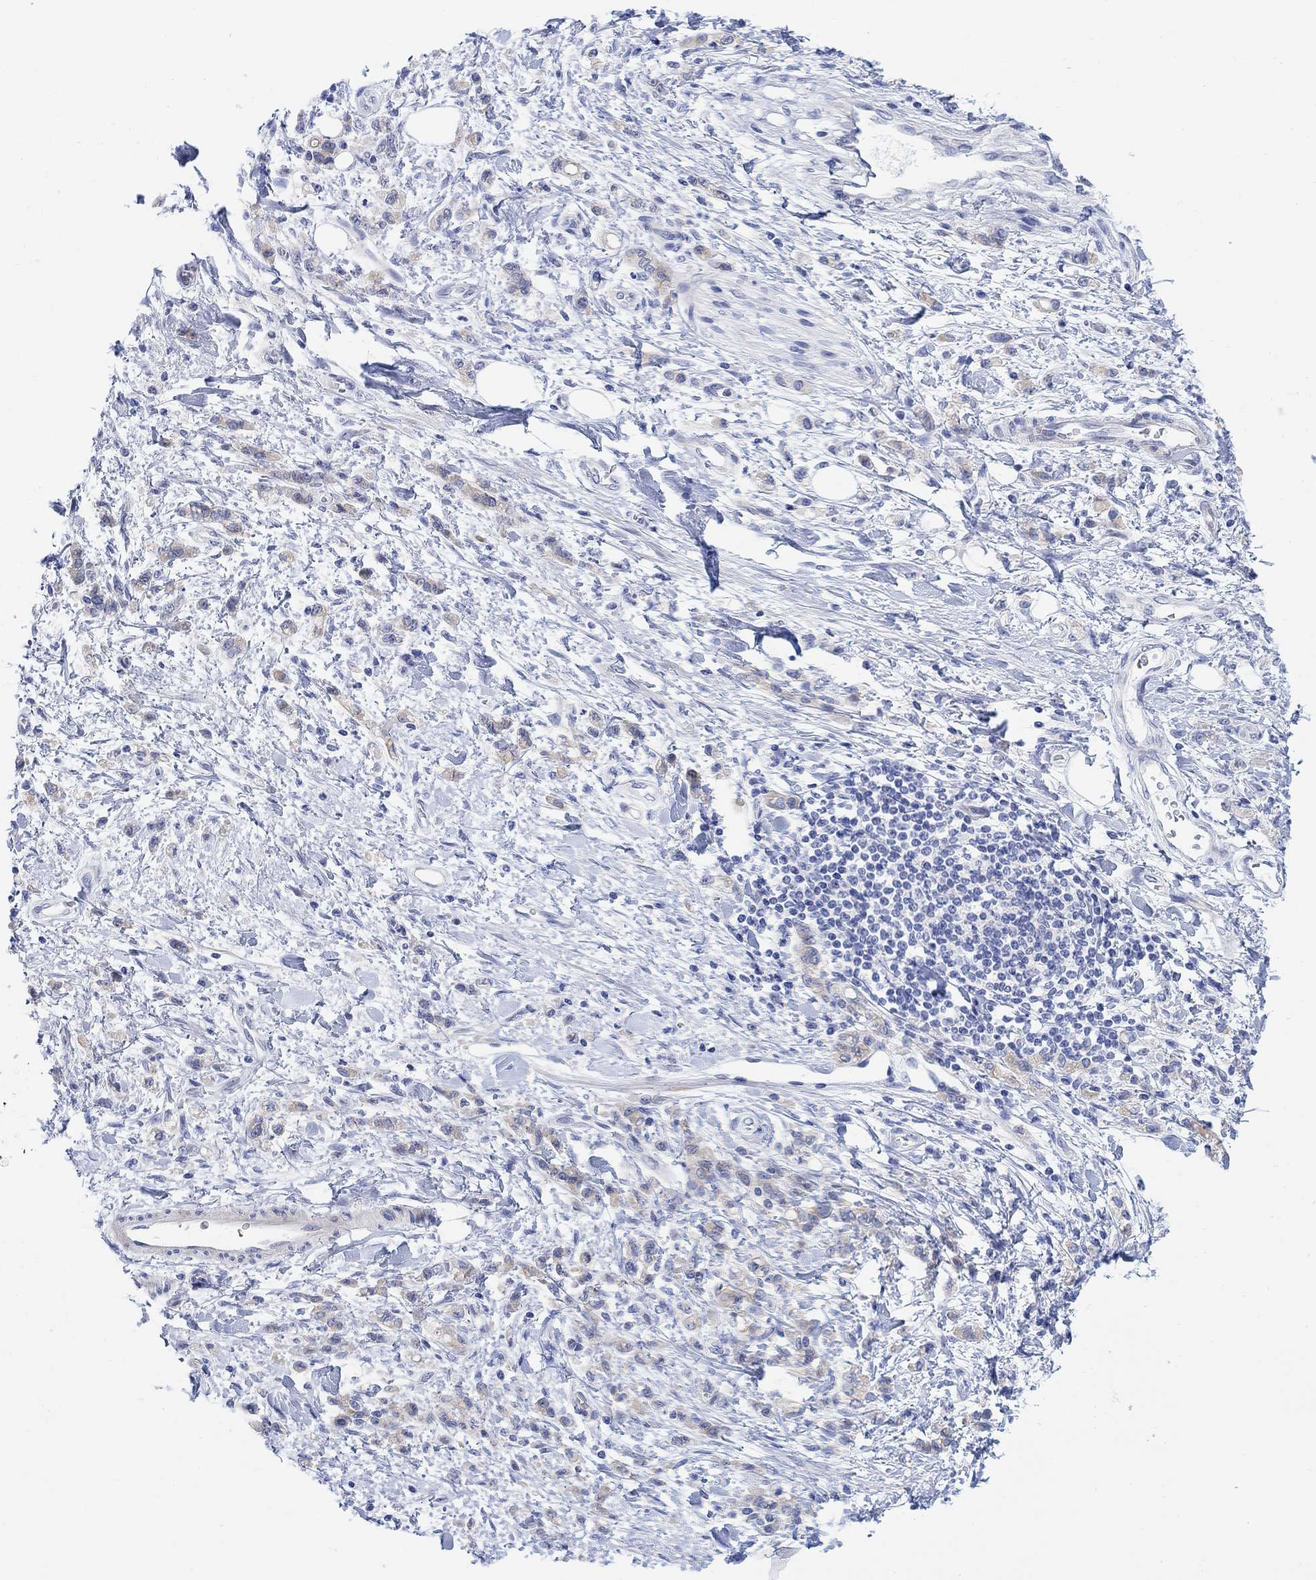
{"staining": {"intensity": "weak", "quantity": "<25%", "location": "cytoplasmic/membranous"}, "tissue": "stomach cancer", "cell_type": "Tumor cells", "image_type": "cancer", "snomed": [{"axis": "morphology", "description": "Adenocarcinoma, NOS"}, {"axis": "topography", "description": "Stomach"}], "caption": "Tumor cells are negative for protein expression in human adenocarcinoma (stomach).", "gene": "TLDC2", "patient": {"sex": "male", "age": 77}}